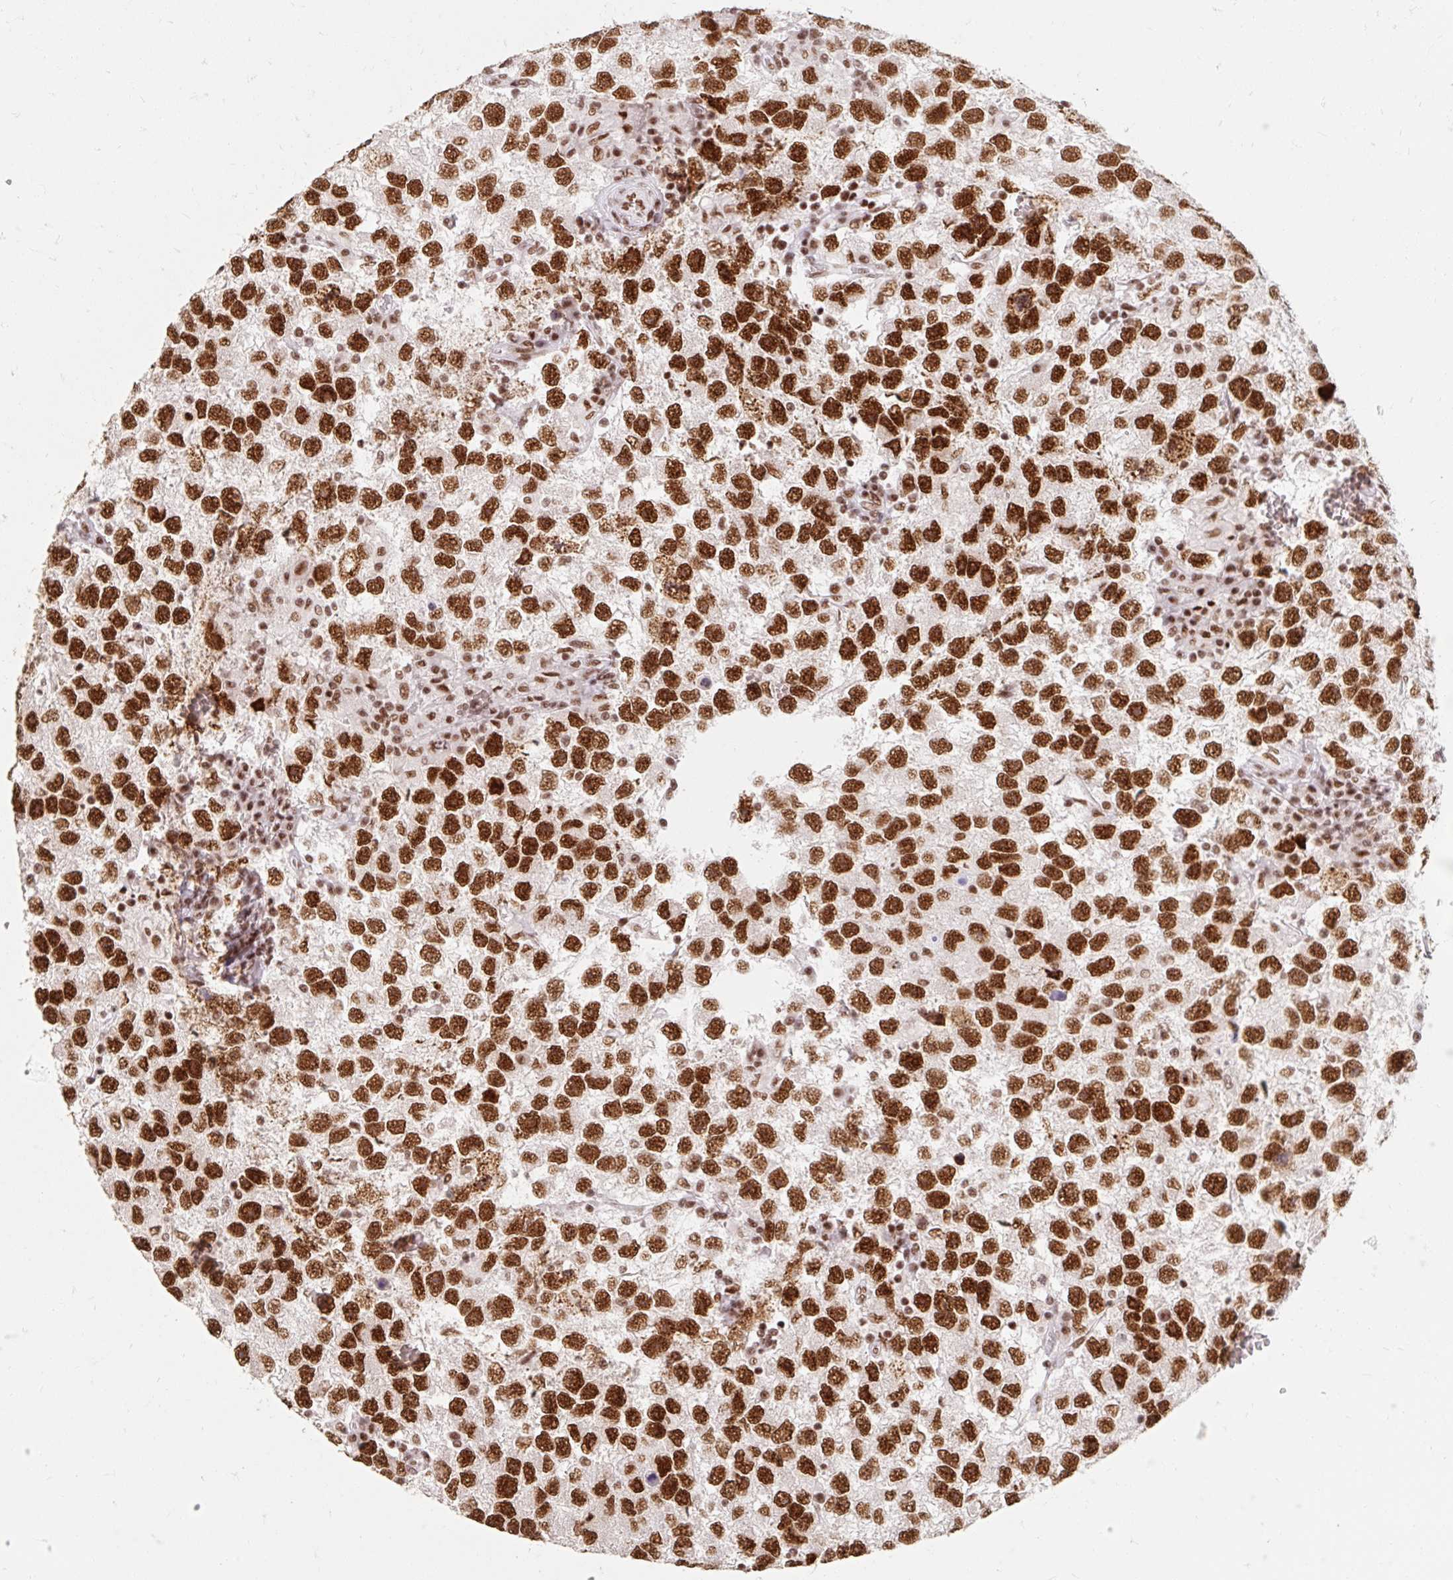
{"staining": {"intensity": "strong", "quantity": ">75%", "location": "nuclear"}, "tissue": "testis cancer", "cell_type": "Tumor cells", "image_type": "cancer", "snomed": [{"axis": "morphology", "description": "Seminoma, NOS"}, {"axis": "topography", "description": "Testis"}], "caption": "Protein staining shows strong nuclear expression in about >75% of tumor cells in testis cancer.", "gene": "SRSF10", "patient": {"sex": "male", "age": 26}}